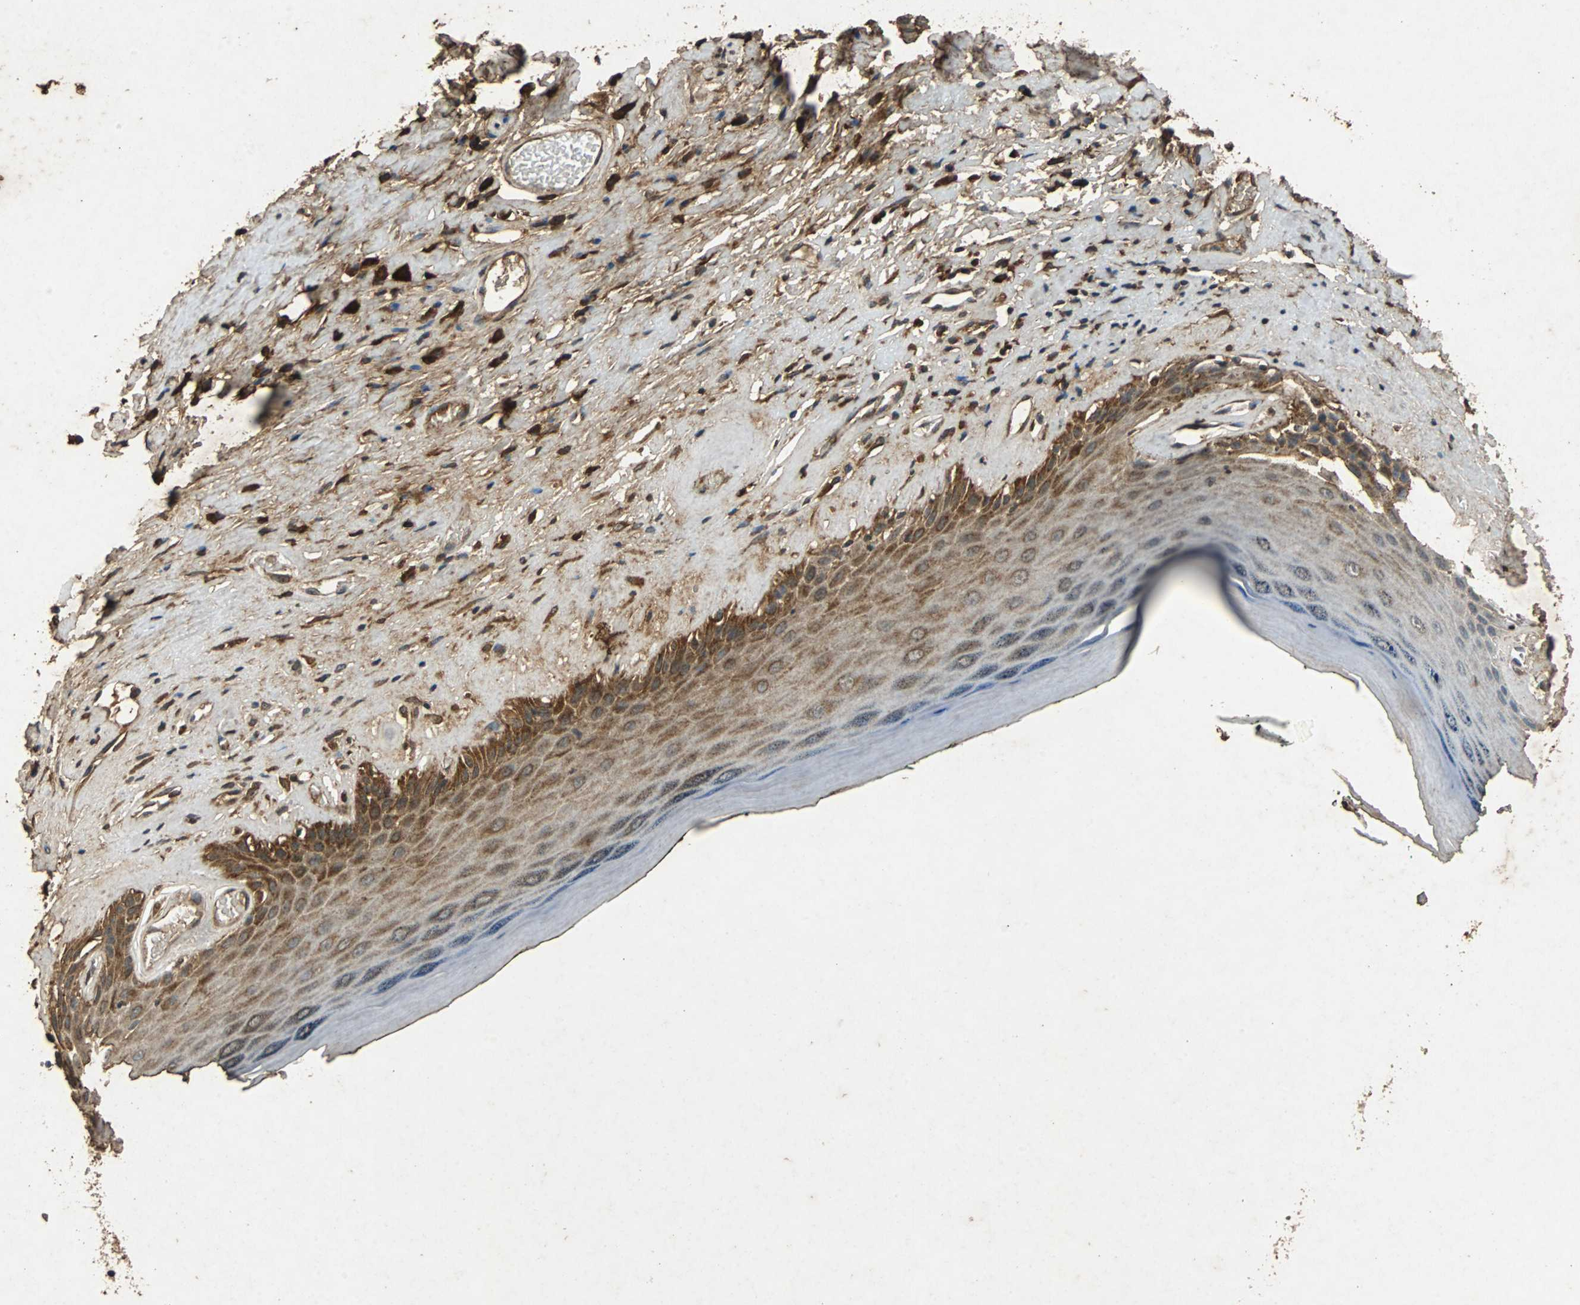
{"staining": {"intensity": "strong", "quantity": ">75%", "location": "cytoplasmic/membranous"}, "tissue": "skin", "cell_type": "Epidermal cells", "image_type": "normal", "snomed": [{"axis": "morphology", "description": "Normal tissue, NOS"}, {"axis": "morphology", "description": "Inflammation, NOS"}, {"axis": "topography", "description": "Vulva"}], "caption": "Brown immunohistochemical staining in normal human skin shows strong cytoplasmic/membranous staining in about >75% of epidermal cells.", "gene": "NAA10", "patient": {"sex": "female", "age": 84}}